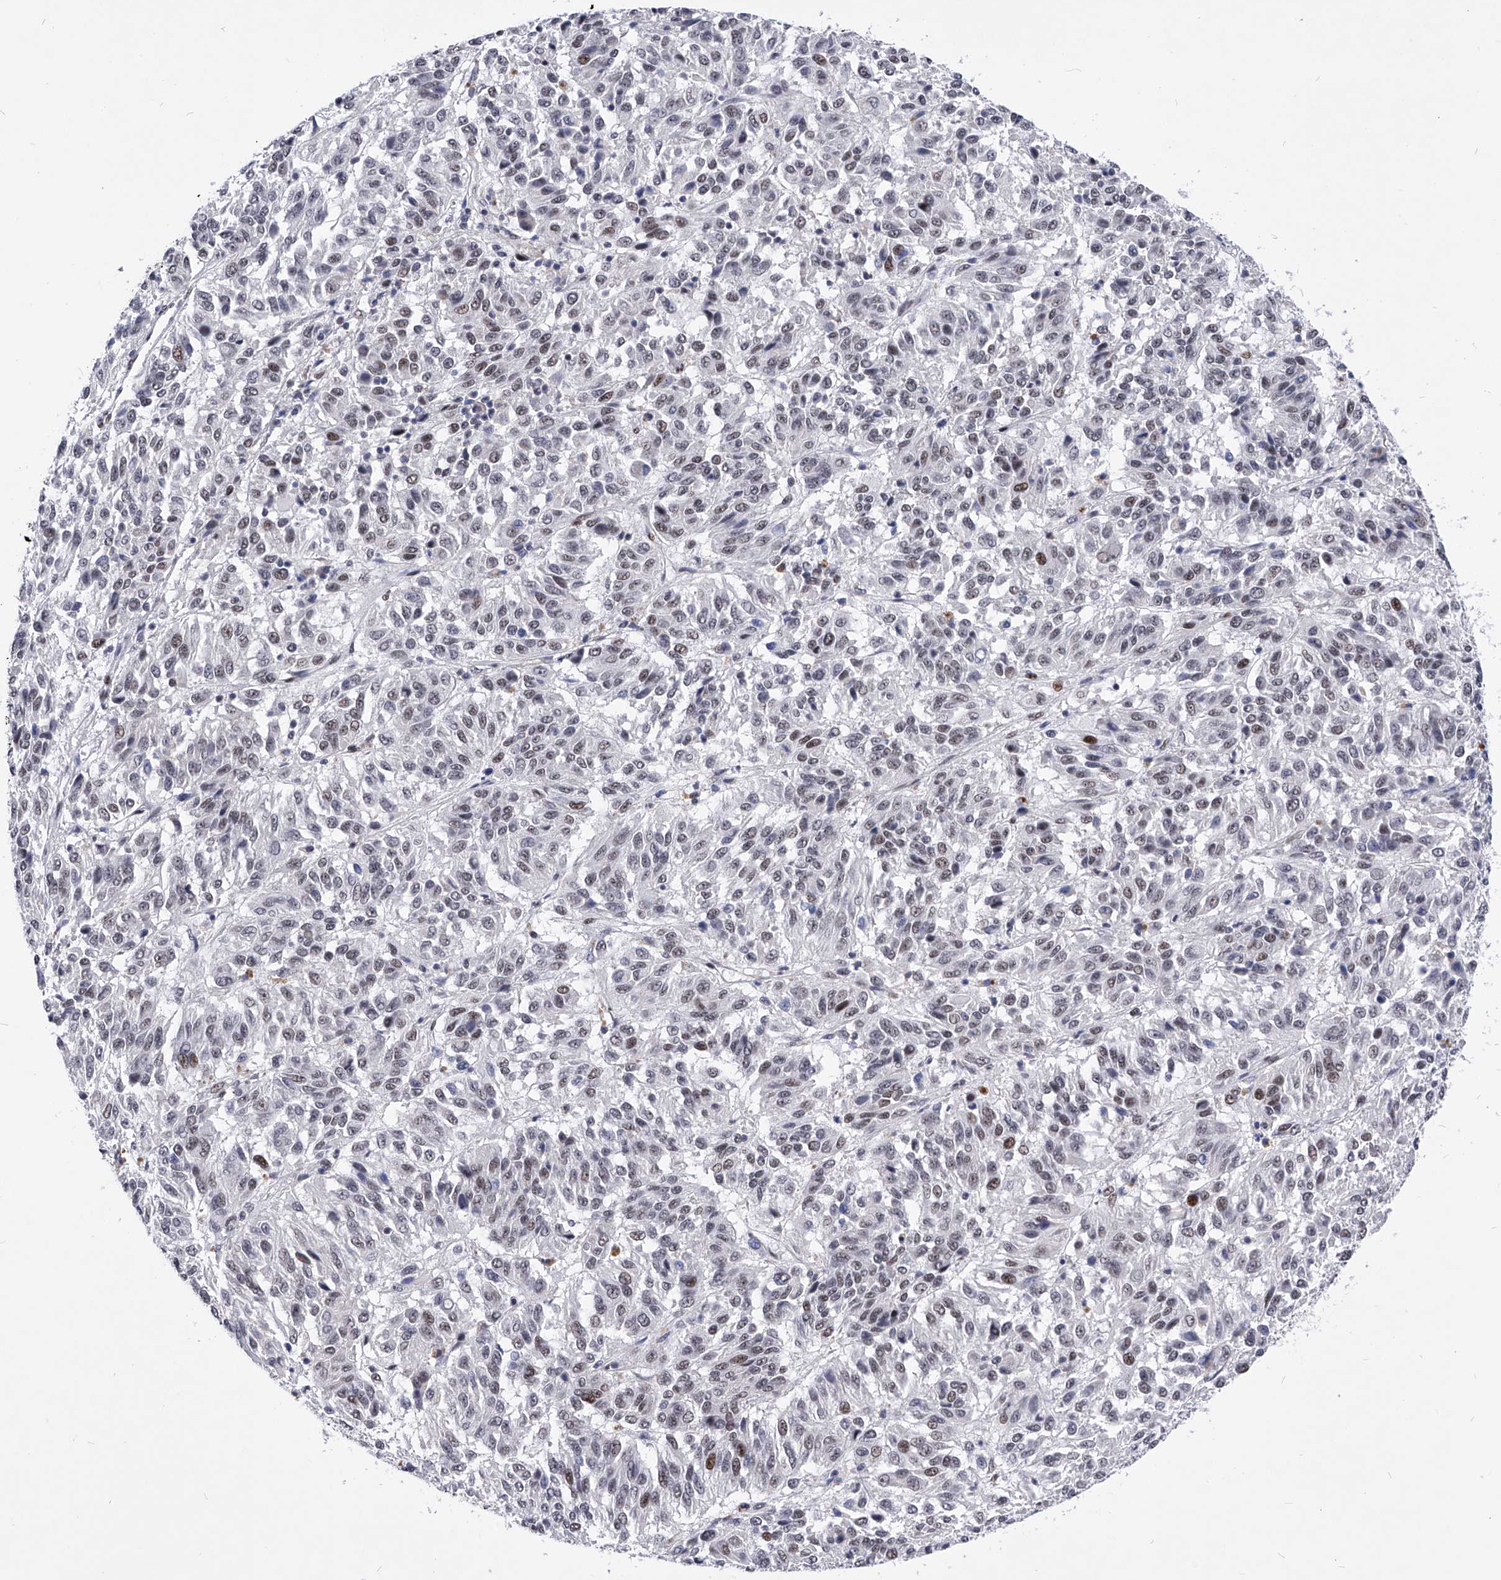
{"staining": {"intensity": "weak", "quantity": "25%-75%", "location": "nuclear"}, "tissue": "melanoma", "cell_type": "Tumor cells", "image_type": "cancer", "snomed": [{"axis": "morphology", "description": "Malignant melanoma, Metastatic site"}, {"axis": "topography", "description": "Lung"}], "caption": "Immunohistochemical staining of human malignant melanoma (metastatic site) displays weak nuclear protein positivity in approximately 25%-75% of tumor cells. (DAB = brown stain, brightfield microscopy at high magnification).", "gene": "TESK2", "patient": {"sex": "male", "age": 64}}